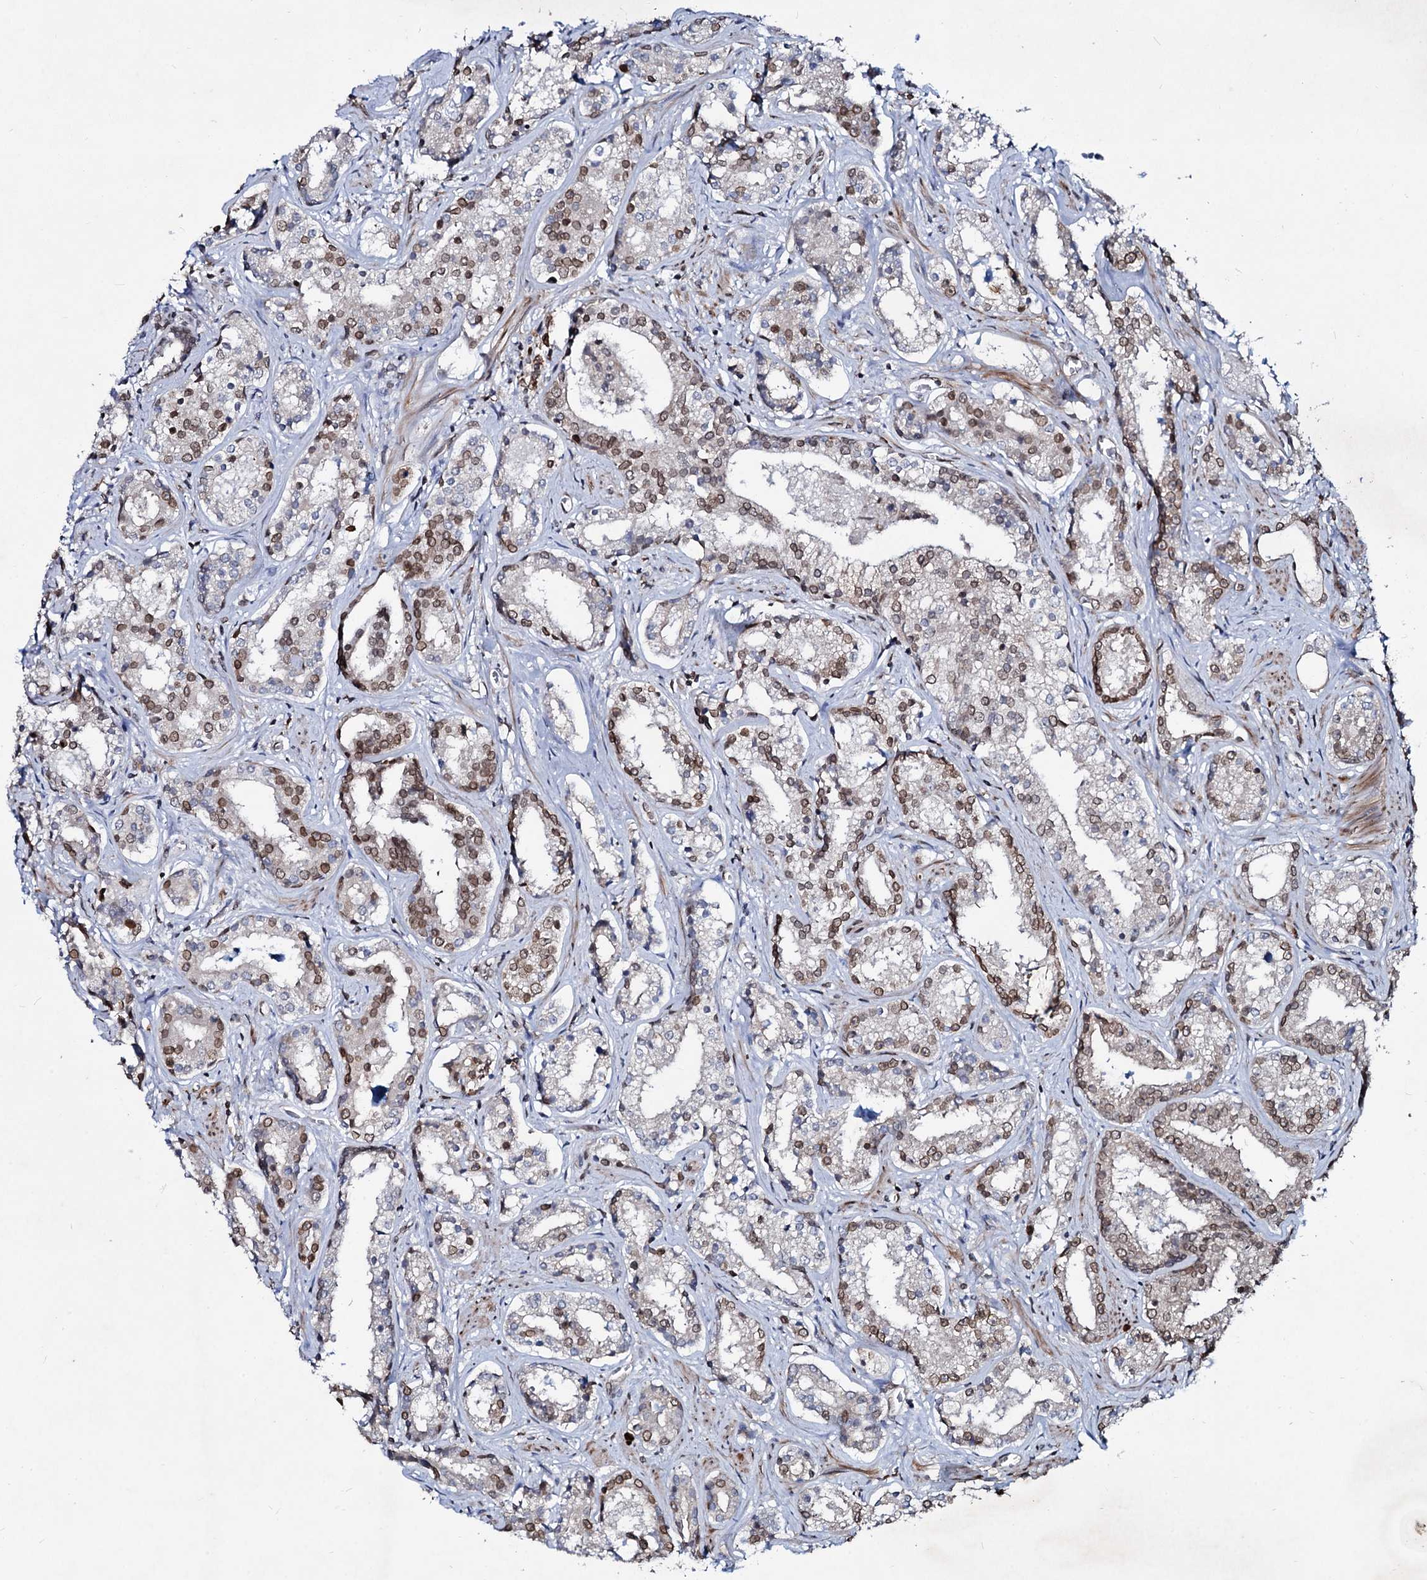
{"staining": {"intensity": "moderate", "quantity": "25%-75%", "location": "cytoplasmic/membranous,nuclear"}, "tissue": "prostate cancer", "cell_type": "Tumor cells", "image_type": "cancer", "snomed": [{"axis": "morphology", "description": "Adenocarcinoma, High grade"}, {"axis": "topography", "description": "Prostate"}], "caption": "IHC of prostate high-grade adenocarcinoma shows medium levels of moderate cytoplasmic/membranous and nuclear expression in about 25%-75% of tumor cells. Nuclei are stained in blue.", "gene": "RNF6", "patient": {"sex": "male", "age": 58}}